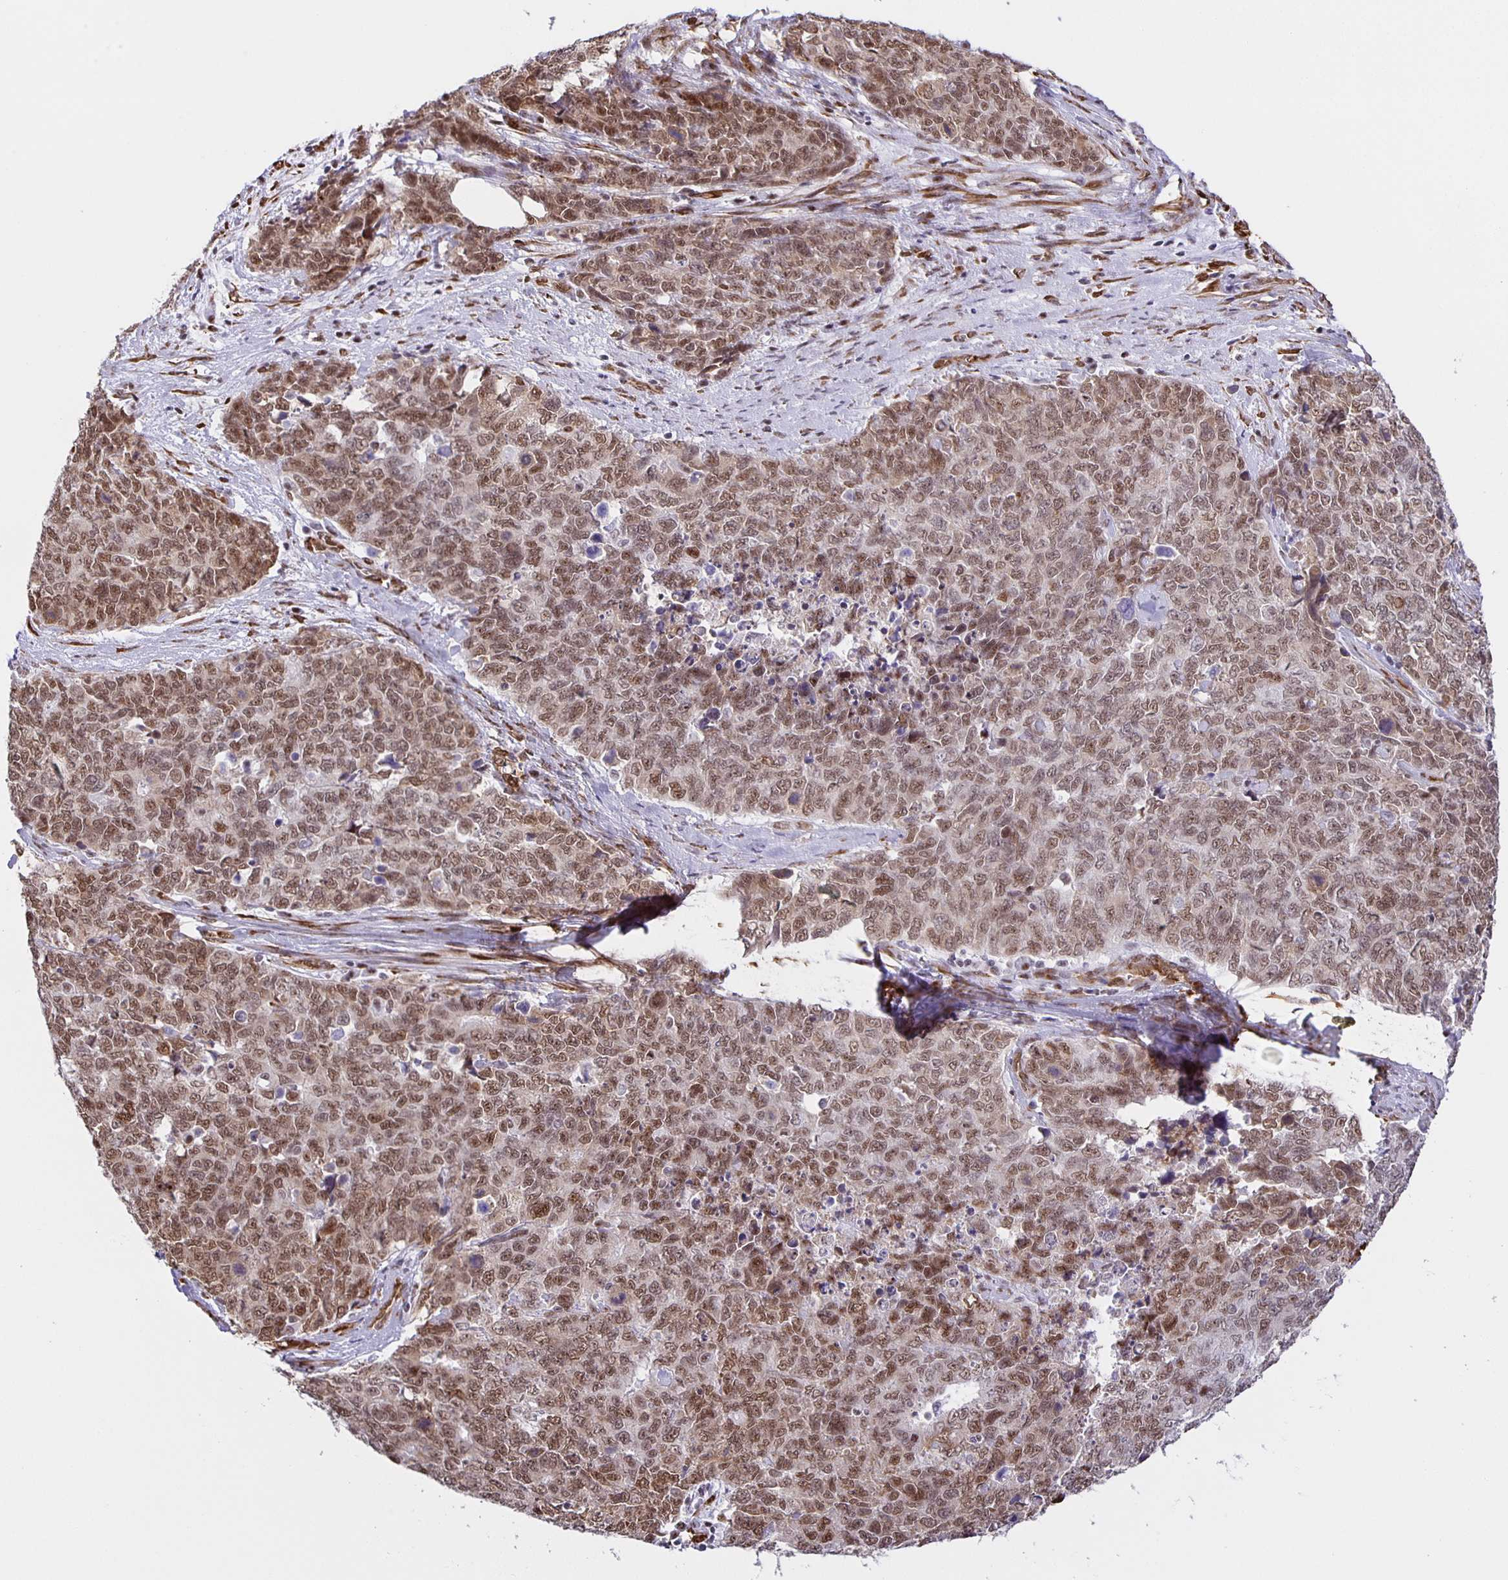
{"staining": {"intensity": "moderate", "quantity": ">75%", "location": "nuclear"}, "tissue": "cervical cancer", "cell_type": "Tumor cells", "image_type": "cancer", "snomed": [{"axis": "morphology", "description": "Adenocarcinoma, NOS"}, {"axis": "topography", "description": "Cervix"}], "caption": "Adenocarcinoma (cervical) stained with a brown dye exhibits moderate nuclear positive expression in approximately >75% of tumor cells.", "gene": "ZRANB2", "patient": {"sex": "female", "age": 63}}